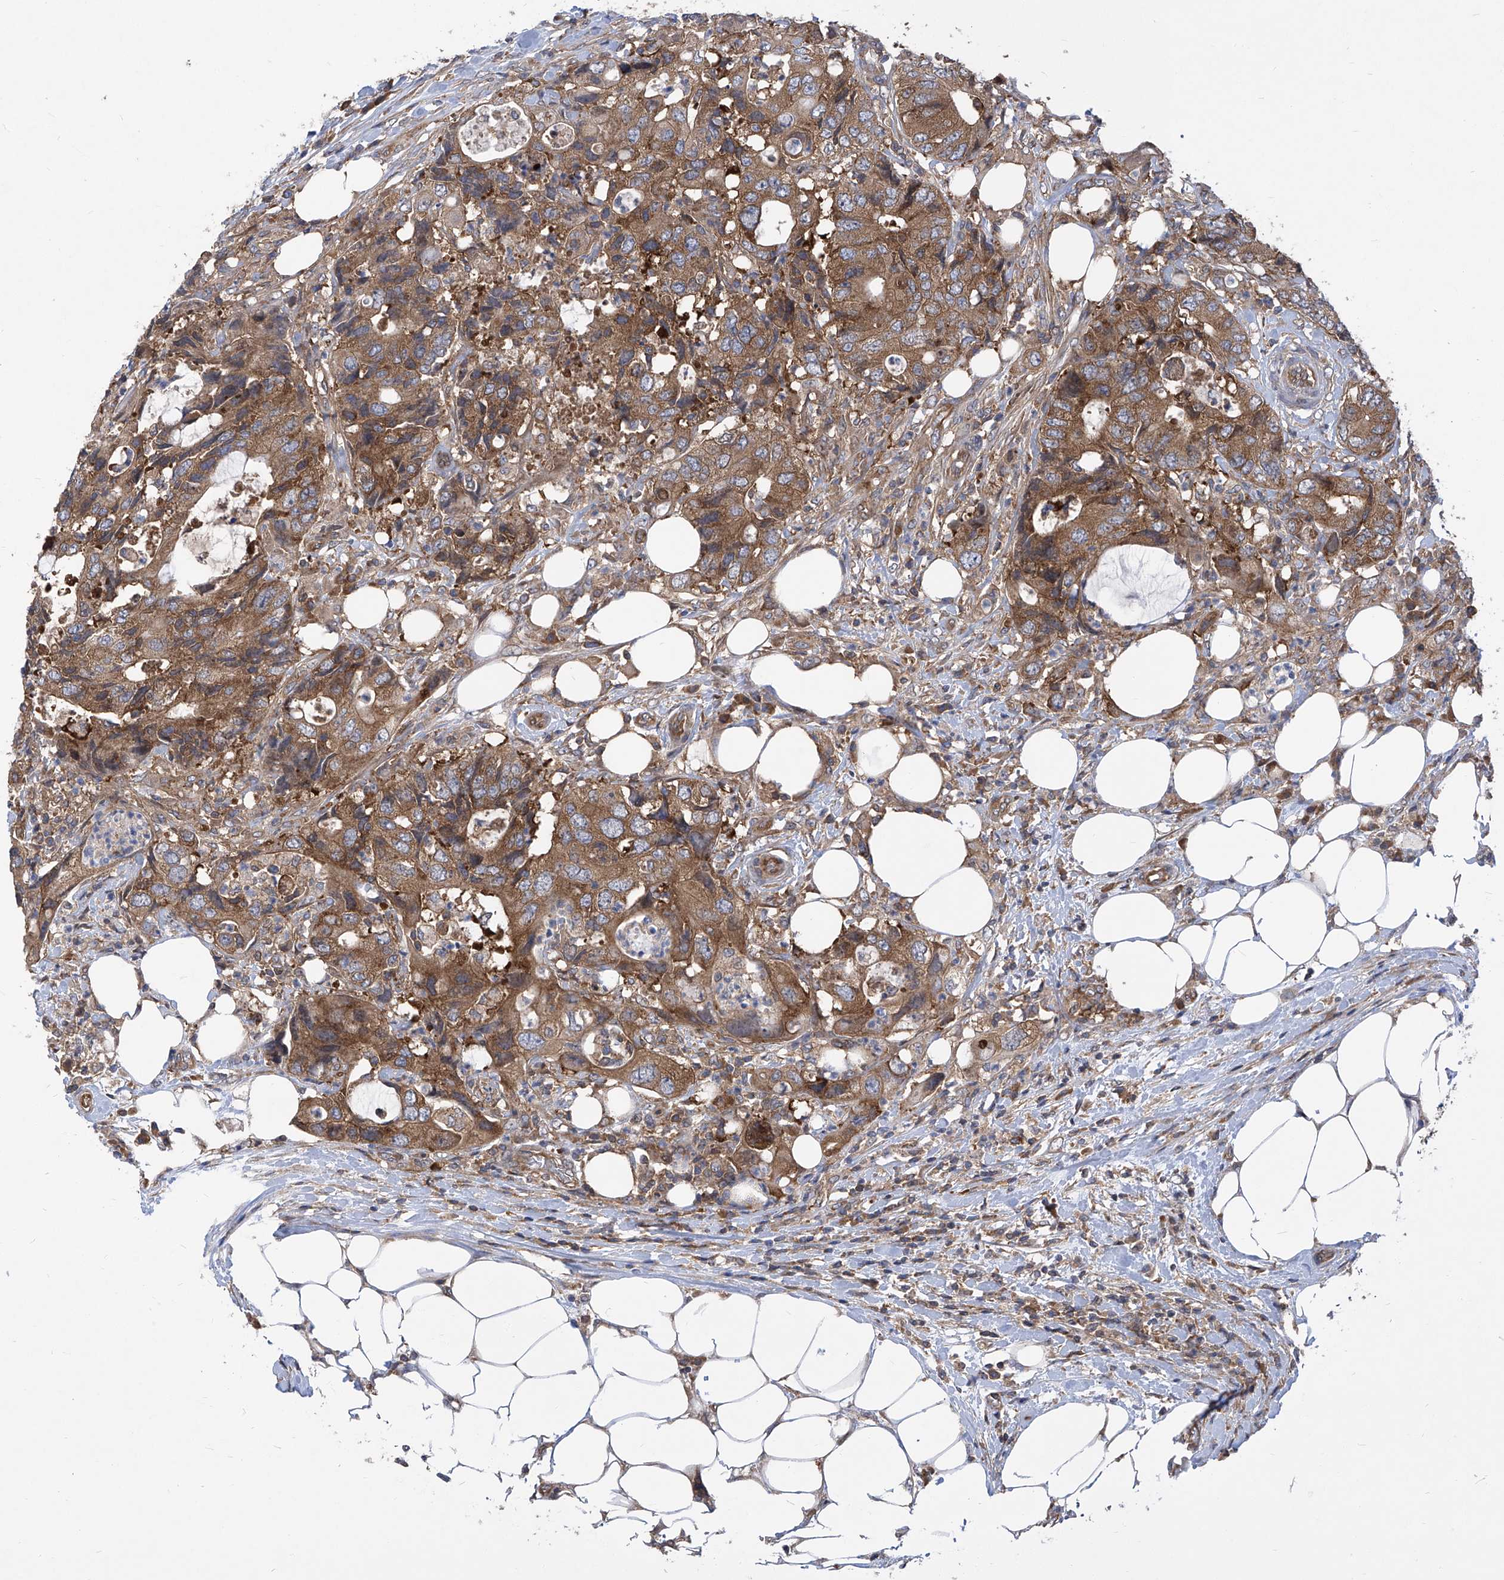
{"staining": {"intensity": "moderate", "quantity": ">75%", "location": "cytoplasmic/membranous"}, "tissue": "colorectal cancer", "cell_type": "Tumor cells", "image_type": "cancer", "snomed": [{"axis": "morphology", "description": "Adenocarcinoma, NOS"}, {"axis": "topography", "description": "Colon"}], "caption": "Brown immunohistochemical staining in human colorectal adenocarcinoma displays moderate cytoplasmic/membranous staining in approximately >75% of tumor cells.", "gene": "EIF3M", "patient": {"sex": "male", "age": 71}}